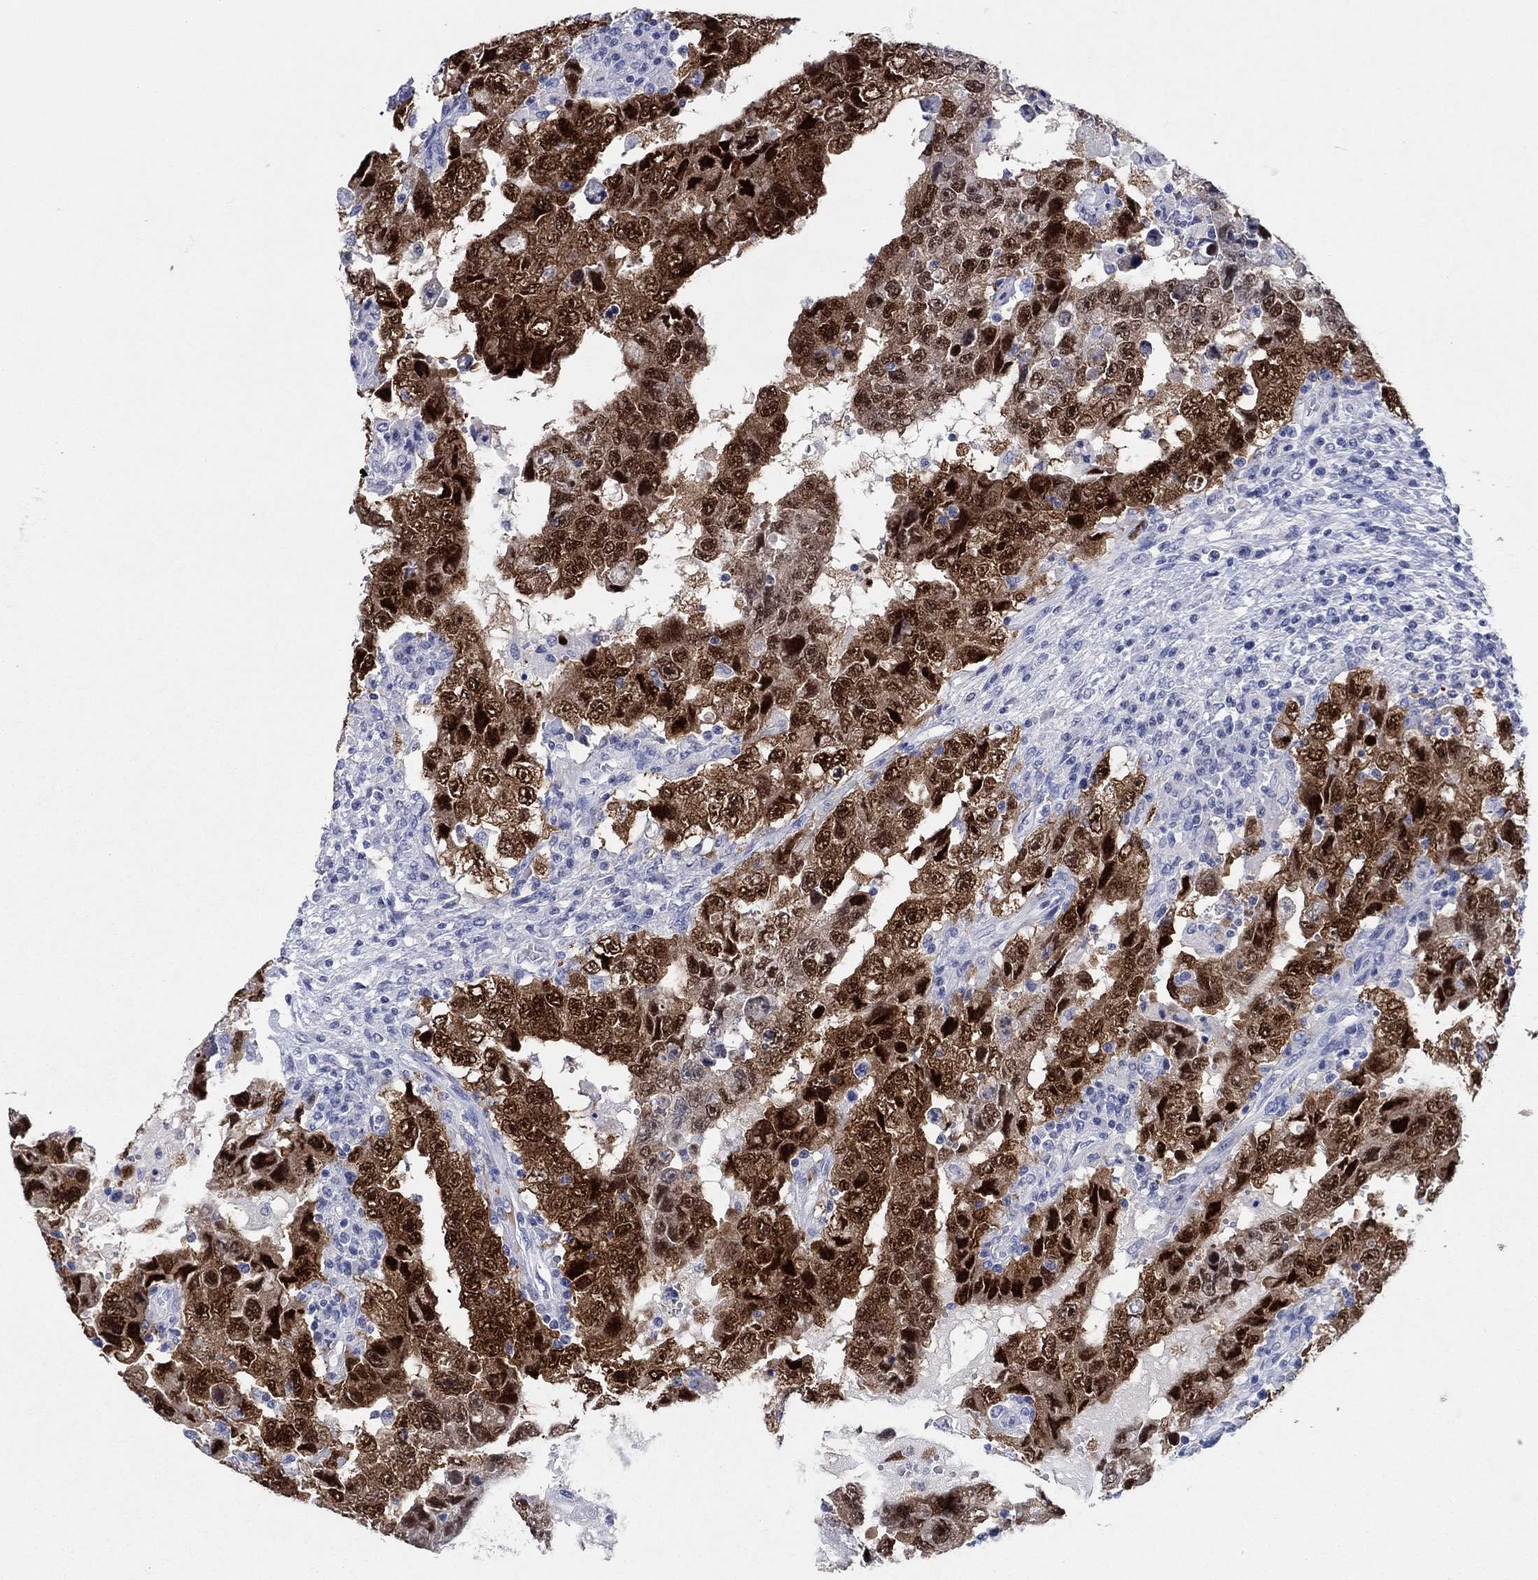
{"staining": {"intensity": "strong", "quantity": ">75%", "location": "cytoplasmic/membranous,nuclear"}, "tissue": "testis cancer", "cell_type": "Tumor cells", "image_type": "cancer", "snomed": [{"axis": "morphology", "description": "Carcinoma, Embryonal, NOS"}, {"axis": "topography", "description": "Testis"}], "caption": "A high-resolution micrograph shows immunohistochemistry (IHC) staining of embryonal carcinoma (testis), which demonstrates strong cytoplasmic/membranous and nuclear staining in approximately >75% of tumor cells.", "gene": "POU5F1", "patient": {"sex": "male", "age": 26}}